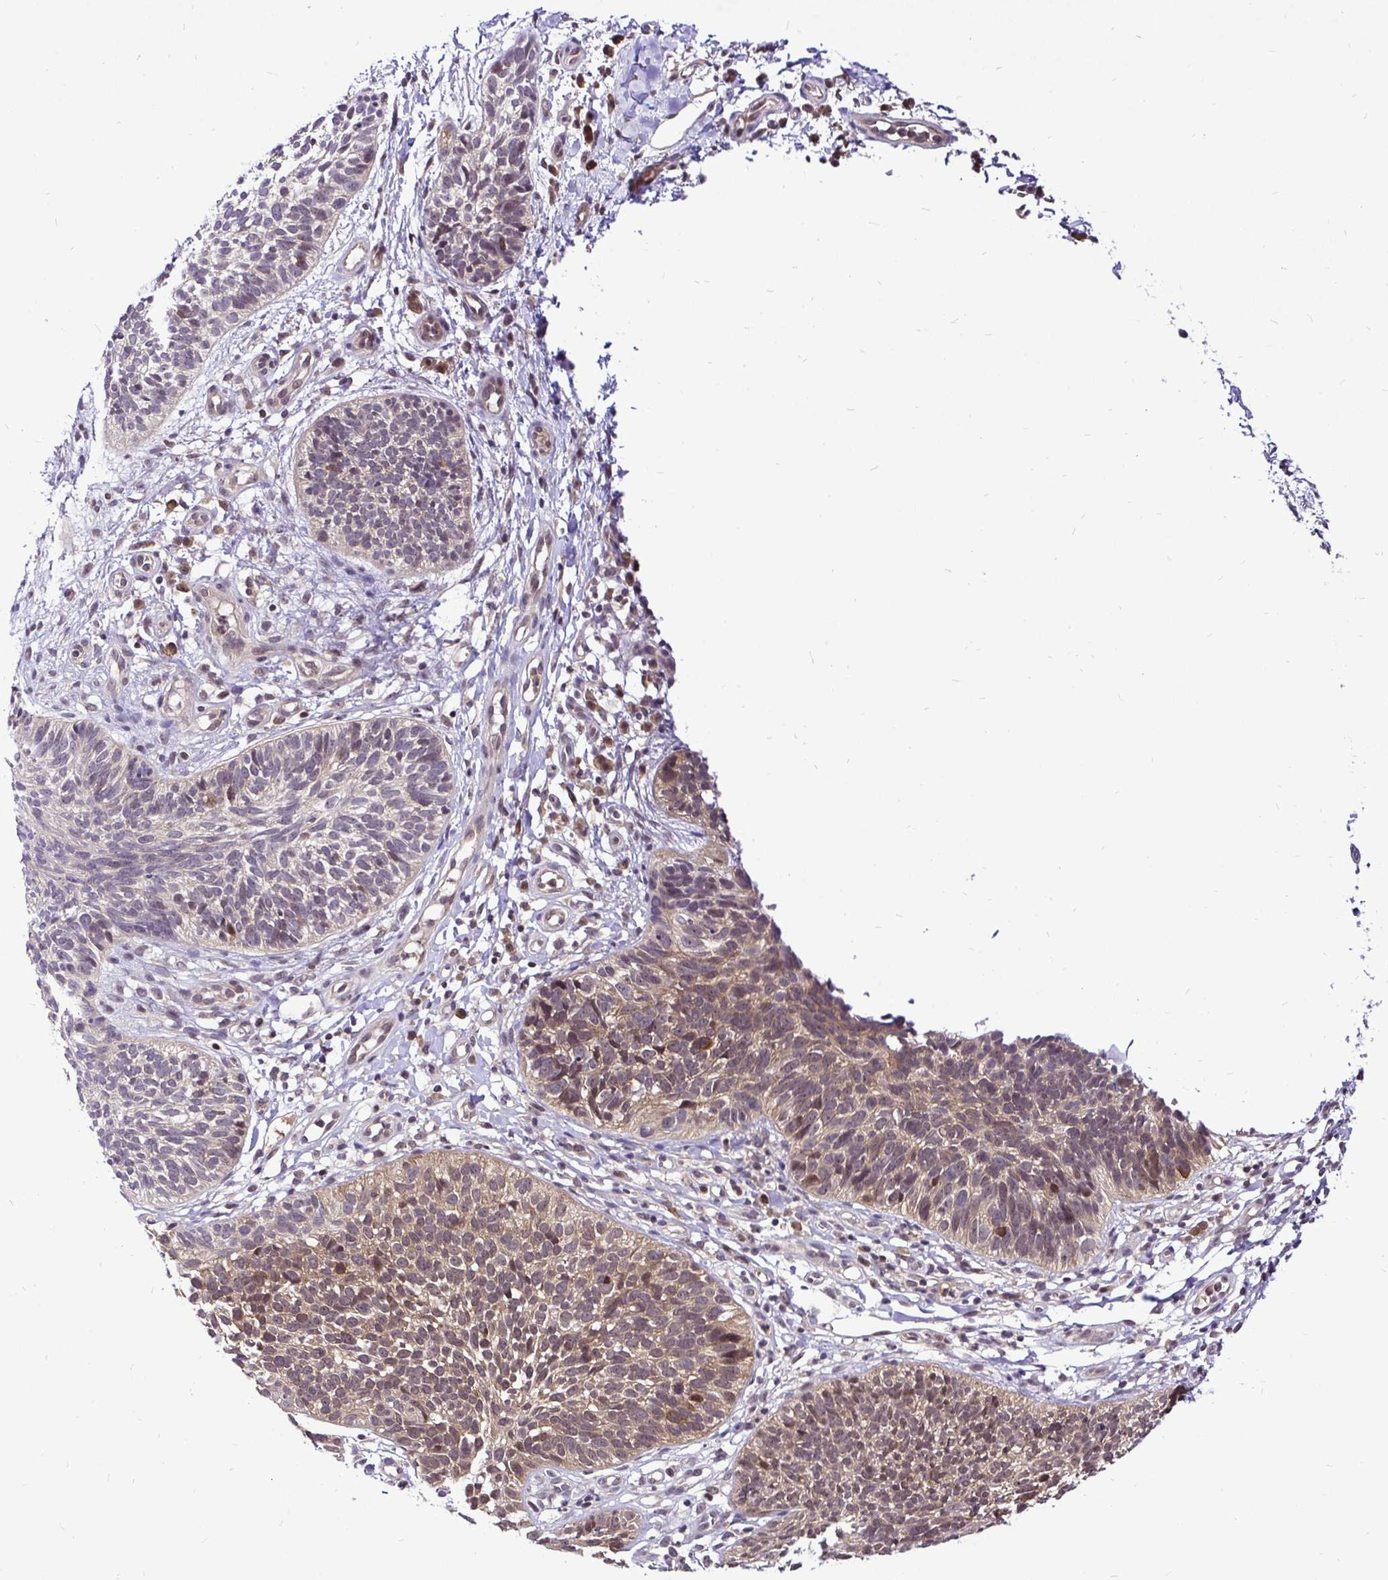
{"staining": {"intensity": "moderate", "quantity": "25%-75%", "location": "cytoplasmic/membranous,nuclear"}, "tissue": "skin cancer", "cell_type": "Tumor cells", "image_type": "cancer", "snomed": [{"axis": "morphology", "description": "Basal cell carcinoma"}, {"axis": "topography", "description": "Skin"}, {"axis": "topography", "description": "Skin of leg"}], "caption": "Skin cancer tissue displays moderate cytoplasmic/membranous and nuclear staining in about 25%-75% of tumor cells The staining is performed using DAB brown chromogen to label protein expression. The nuclei are counter-stained blue using hematoxylin.", "gene": "UBE2M", "patient": {"sex": "female", "age": 87}}